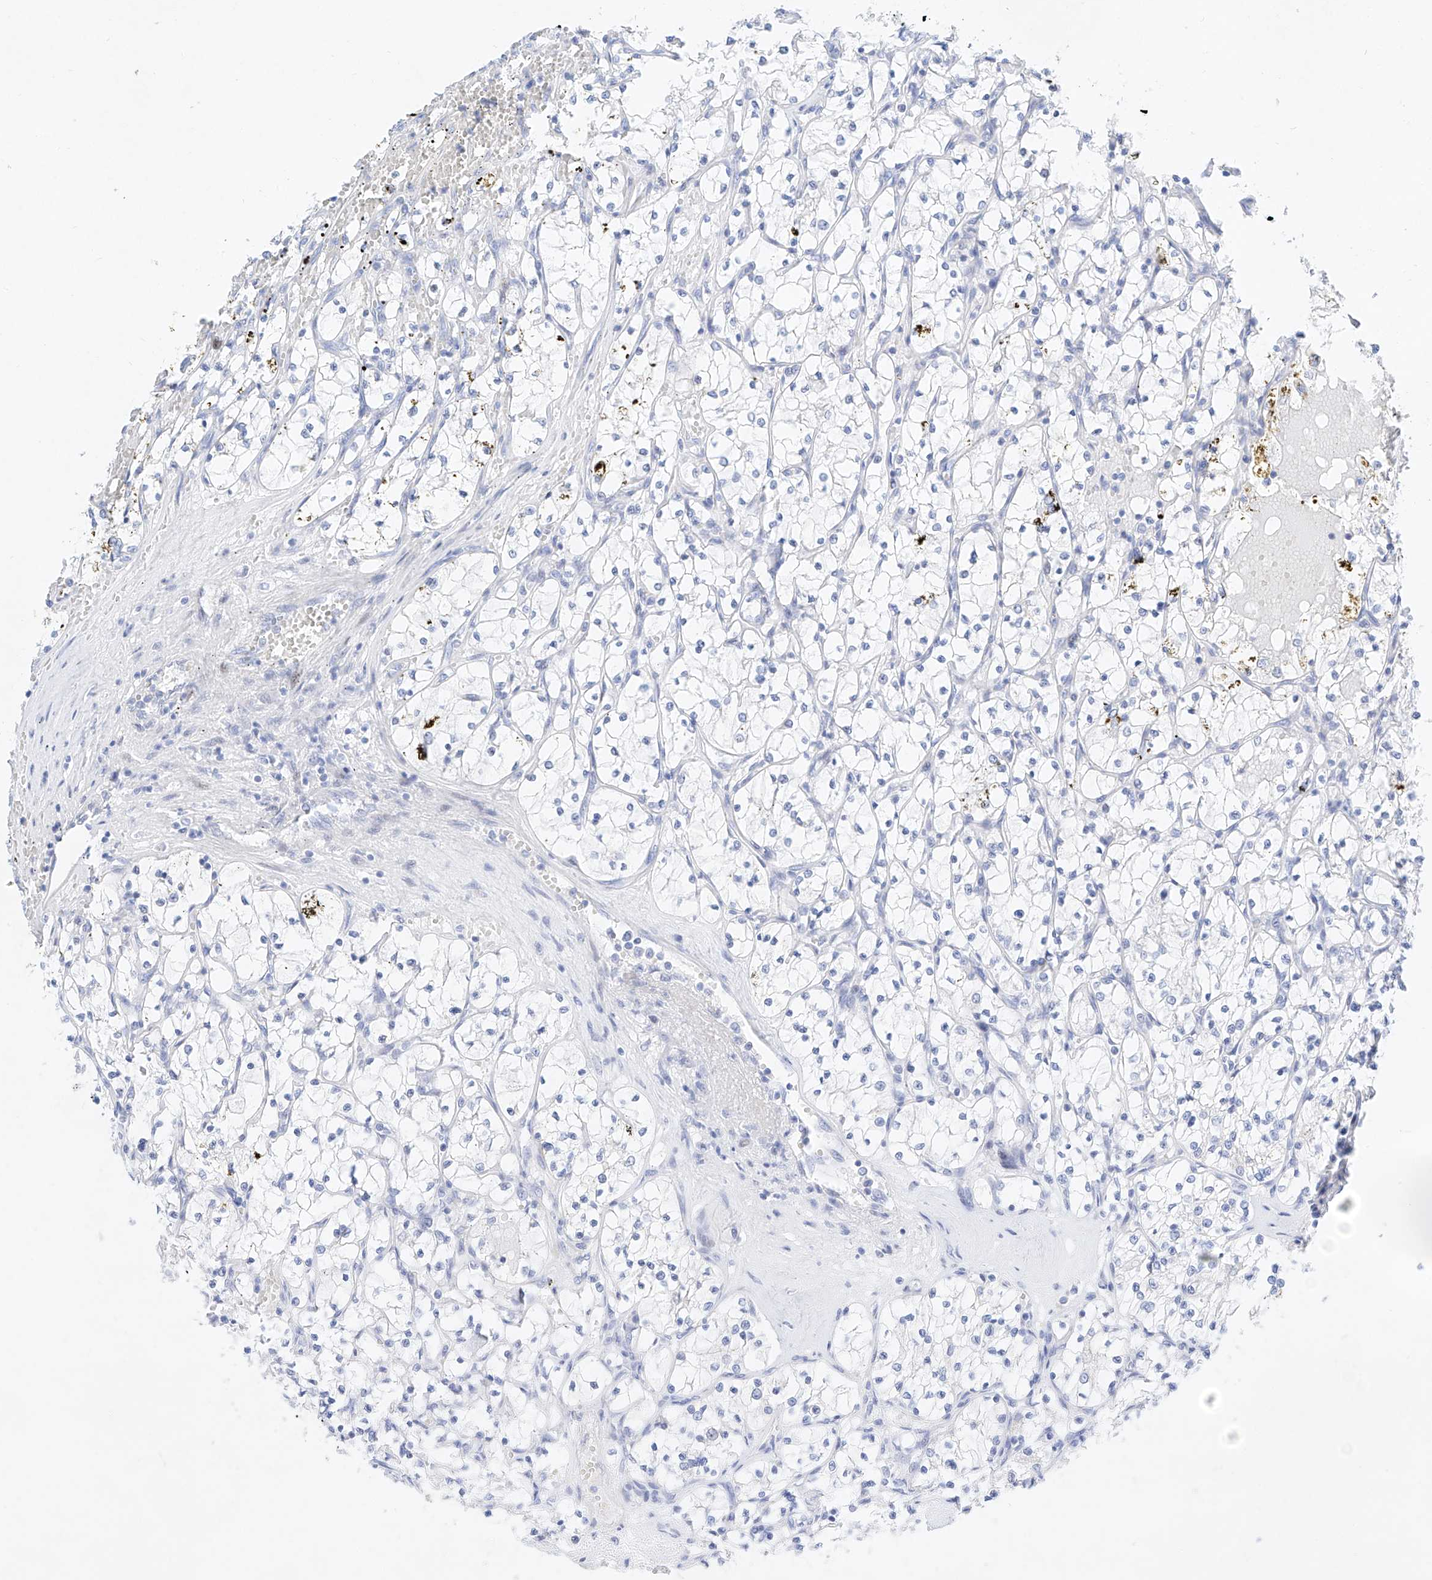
{"staining": {"intensity": "negative", "quantity": "none", "location": "none"}, "tissue": "renal cancer", "cell_type": "Tumor cells", "image_type": "cancer", "snomed": [{"axis": "morphology", "description": "Adenocarcinoma, NOS"}, {"axis": "topography", "description": "Kidney"}], "caption": "The IHC histopathology image has no significant staining in tumor cells of adenocarcinoma (renal) tissue.", "gene": "NT5C3B", "patient": {"sex": "female", "age": 69}}